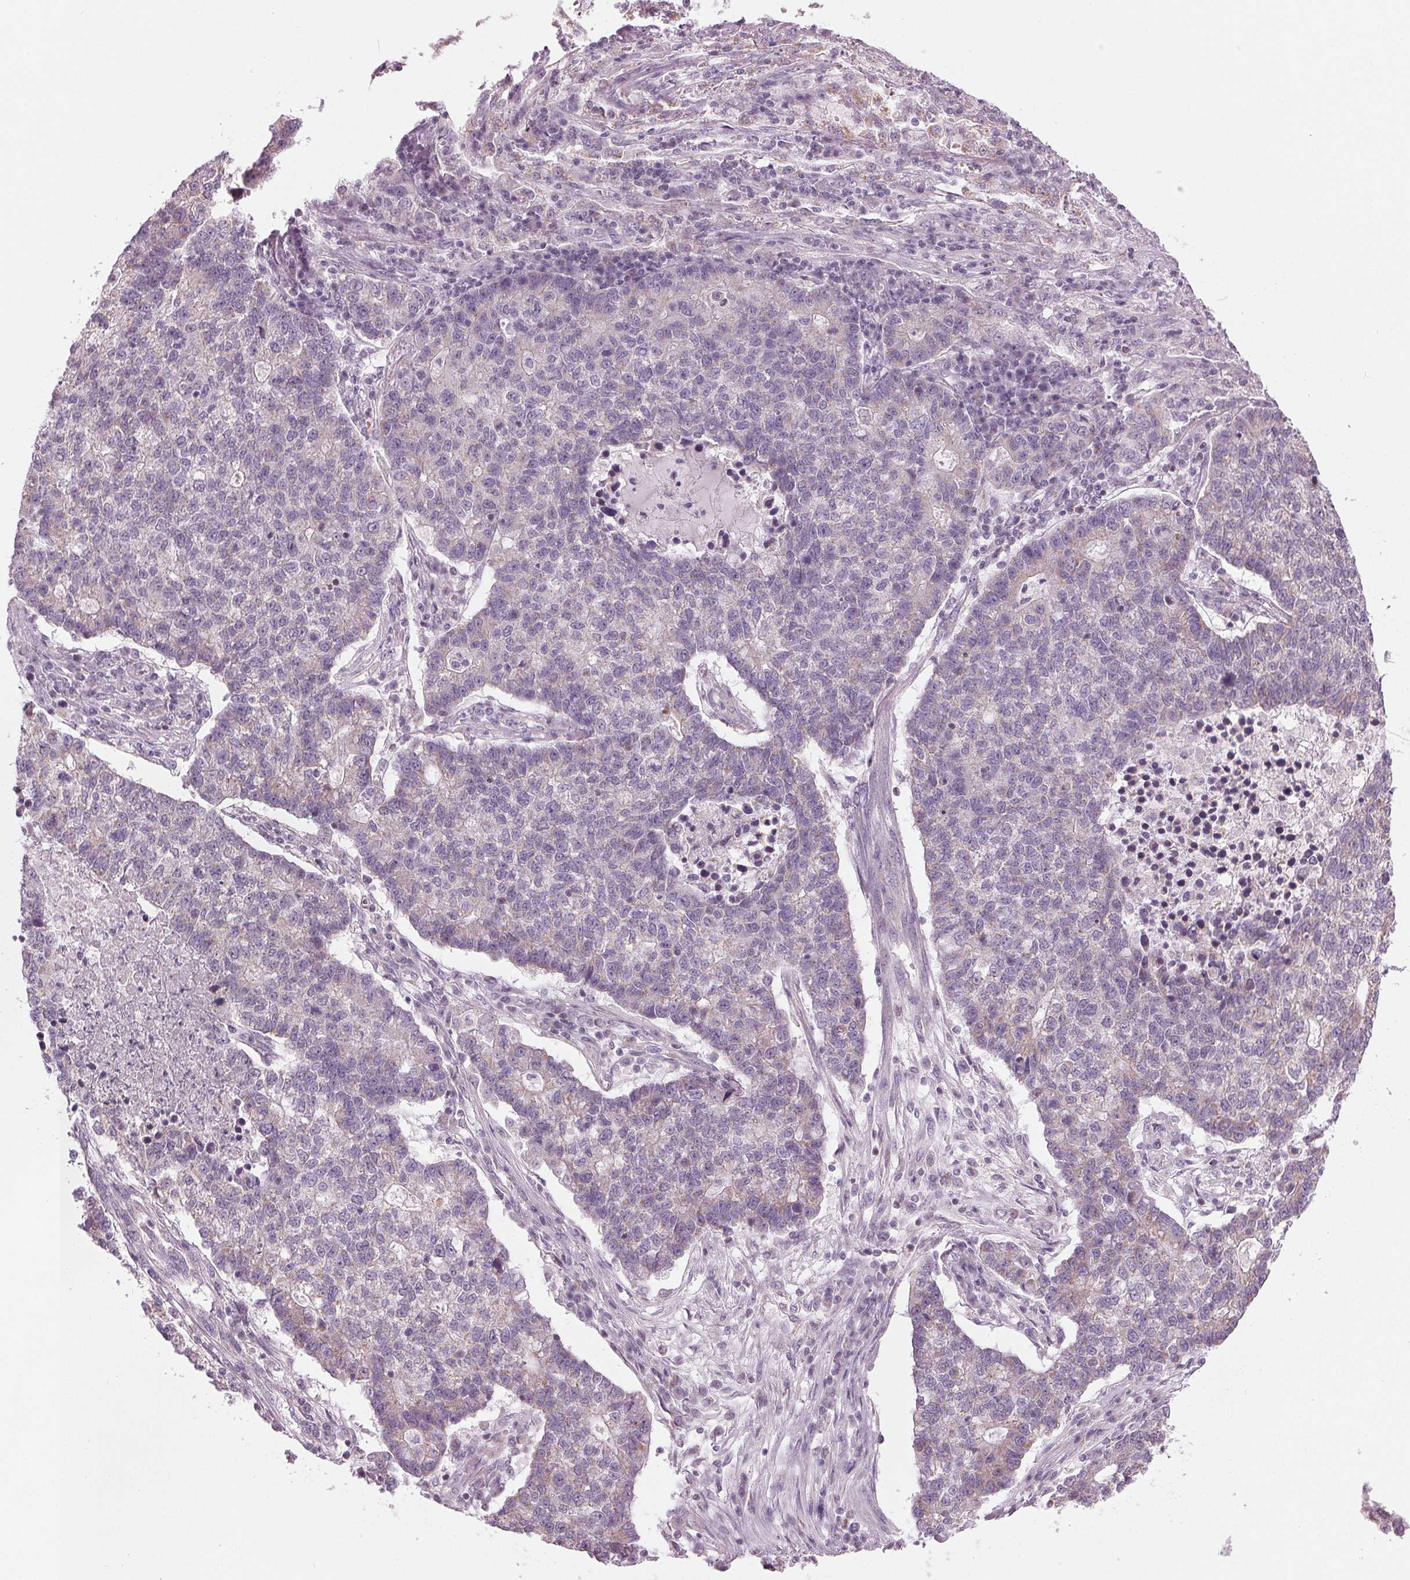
{"staining": {"intensity": "negative", "quantity": "none", "location": "none"}, "tissue": "lung cancer", "cell_type": "Tumor cells", "image_type": "cancer", "snomed": [{"axis": "morphology", "description": "Adenocarcinoma, NOS"}, {"axis": "topography", "description": "Lung"}], "caption": "Lung cancer was stained to show a protein in brown. There is no significant expression in tumor cells.", "gene": "SAMD4A", "patient": {"sex": "male", "age": 57}}